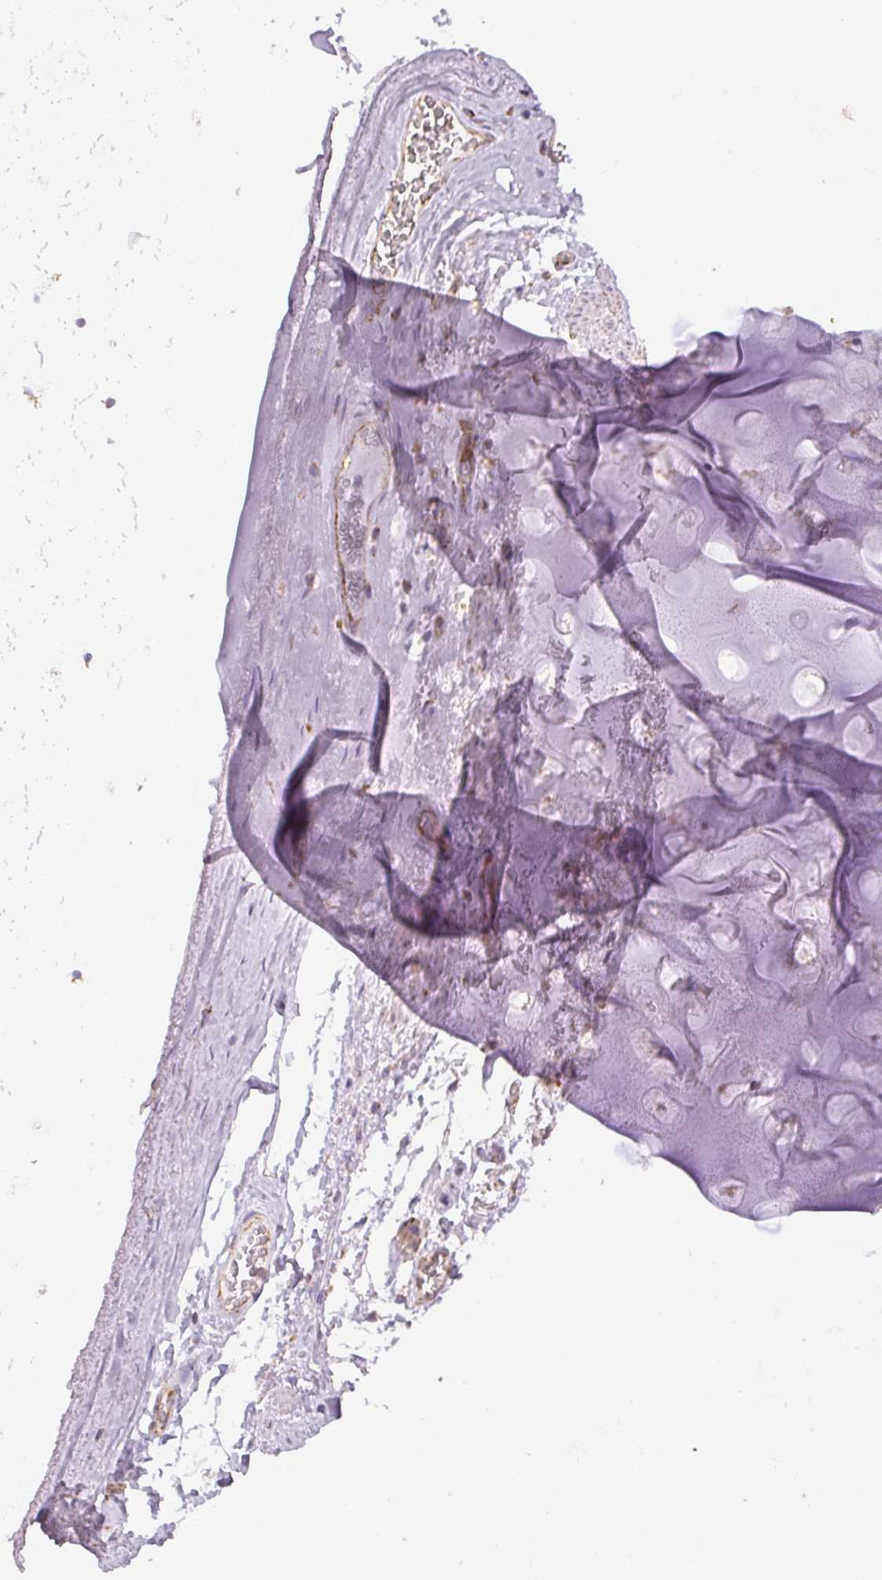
{"staining": {"intensity": "negative", "quantity": "none", "location": "none"}, "tissue": "adipose tissue", "cell_type": "Adipocytes", "image_type": "normal", "snomed": [{"axis": "morphology", "description": "Normal tissue, NOS"}, {"axis": "topography", "description": "Cartilage tissue"}], "caption": "A histopathology image of adipose tissue stained for a protein displays no brown staining in adipocytes. (Brightfield microscopy of DAB IHC at high magnification).", "gene": "ZNF211", "patient": {"sex": "male", "age": 66}}